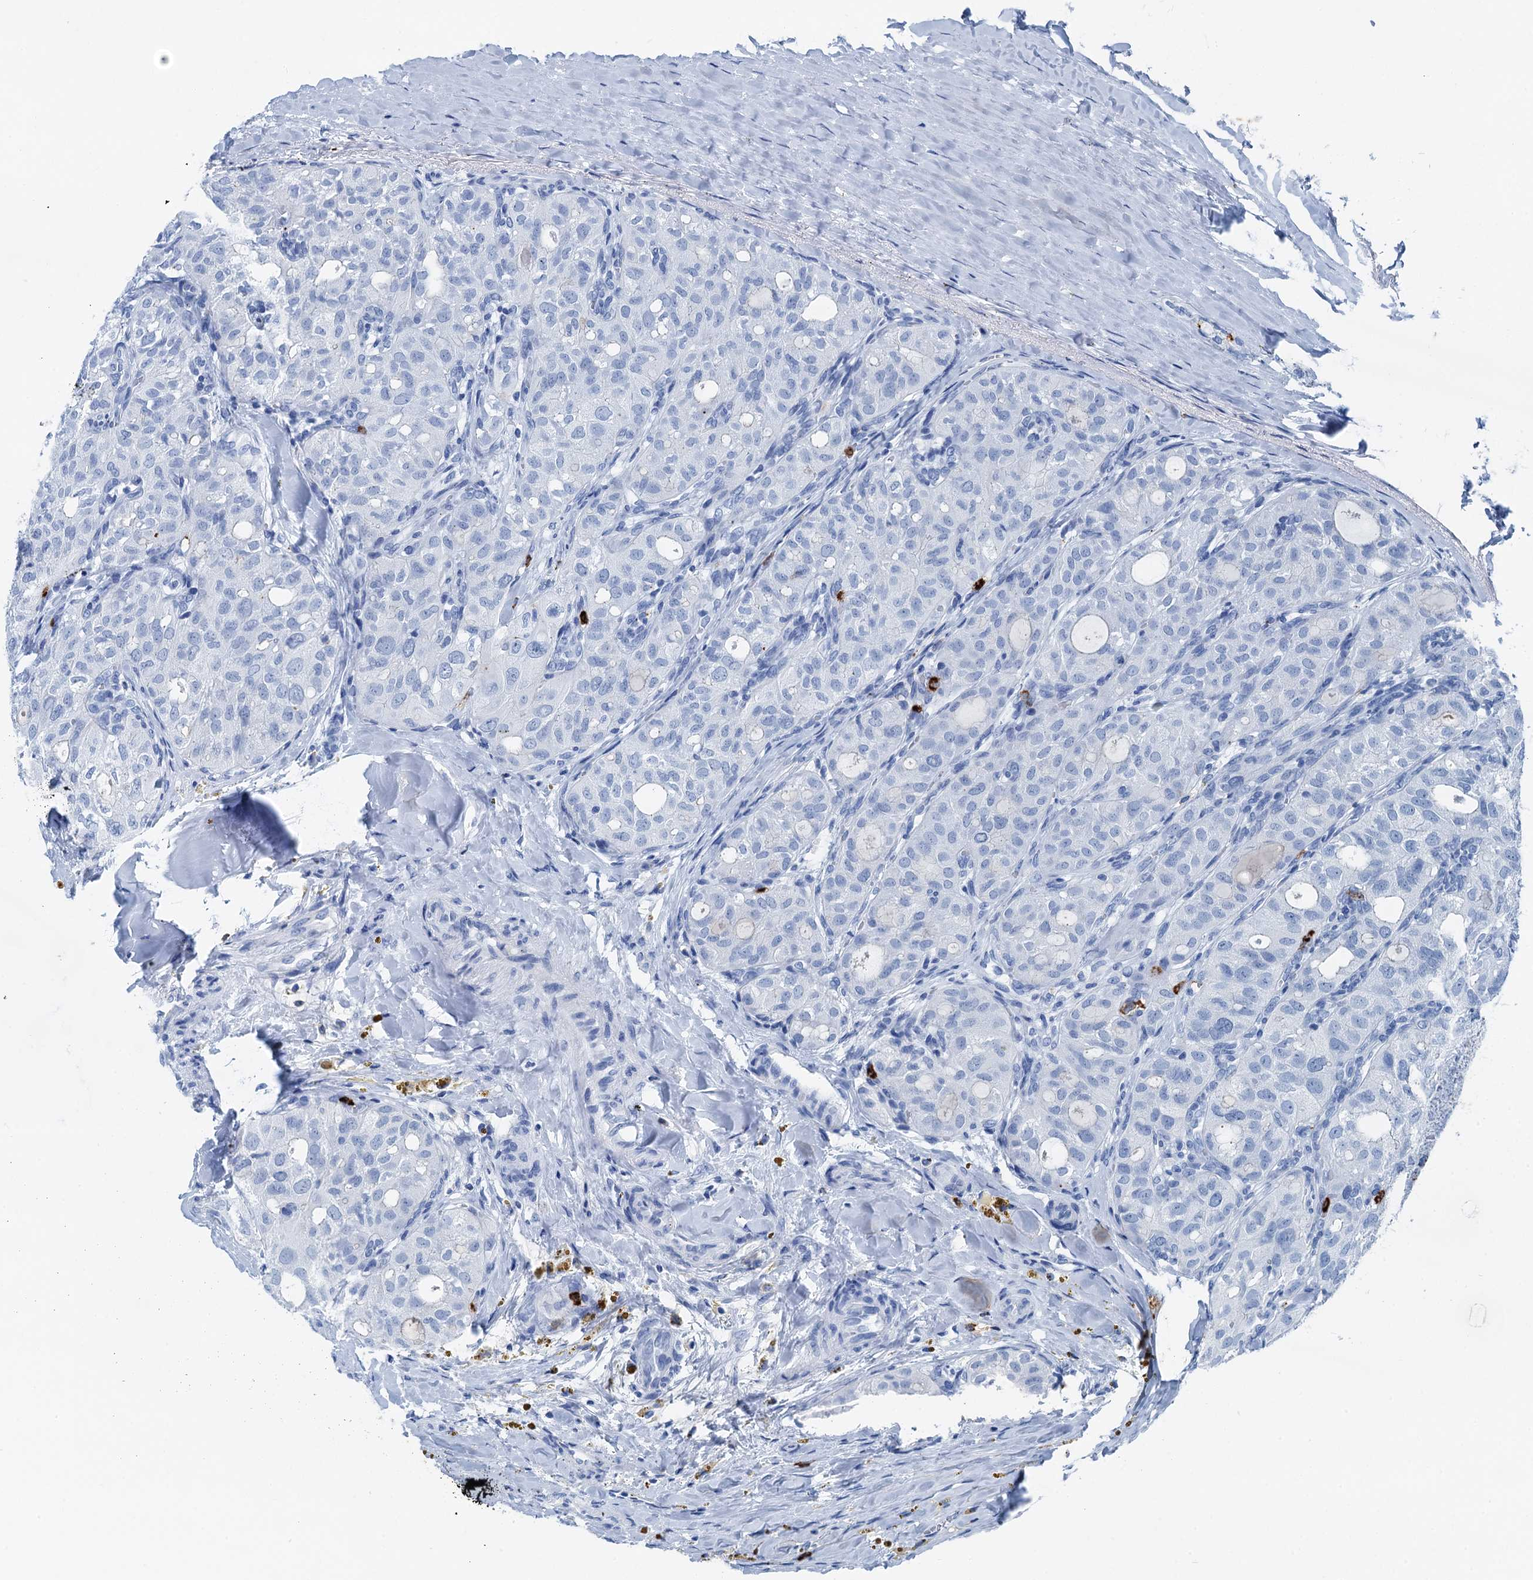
{"staining": {"intensity": "negative", "quantity": "none", "location": "none"}, "tissue": "thyroid cancer", "cell_type": "Tumor cells", "image_type": "cancer", "snomed": [{"axis": "morphology", "description": "Follicular adenoma carcinoma, NOS"}, {"axis": "topography", "description": "Thyroid gland"}], "caption": "Immunohistochemistry (IHC) micrograph of thyroid cancer stained for a protein (brown), which shows no positivity in tumor cells.", "gene": "PLAC8", "patient": {"sex": "male", "age": 75}}